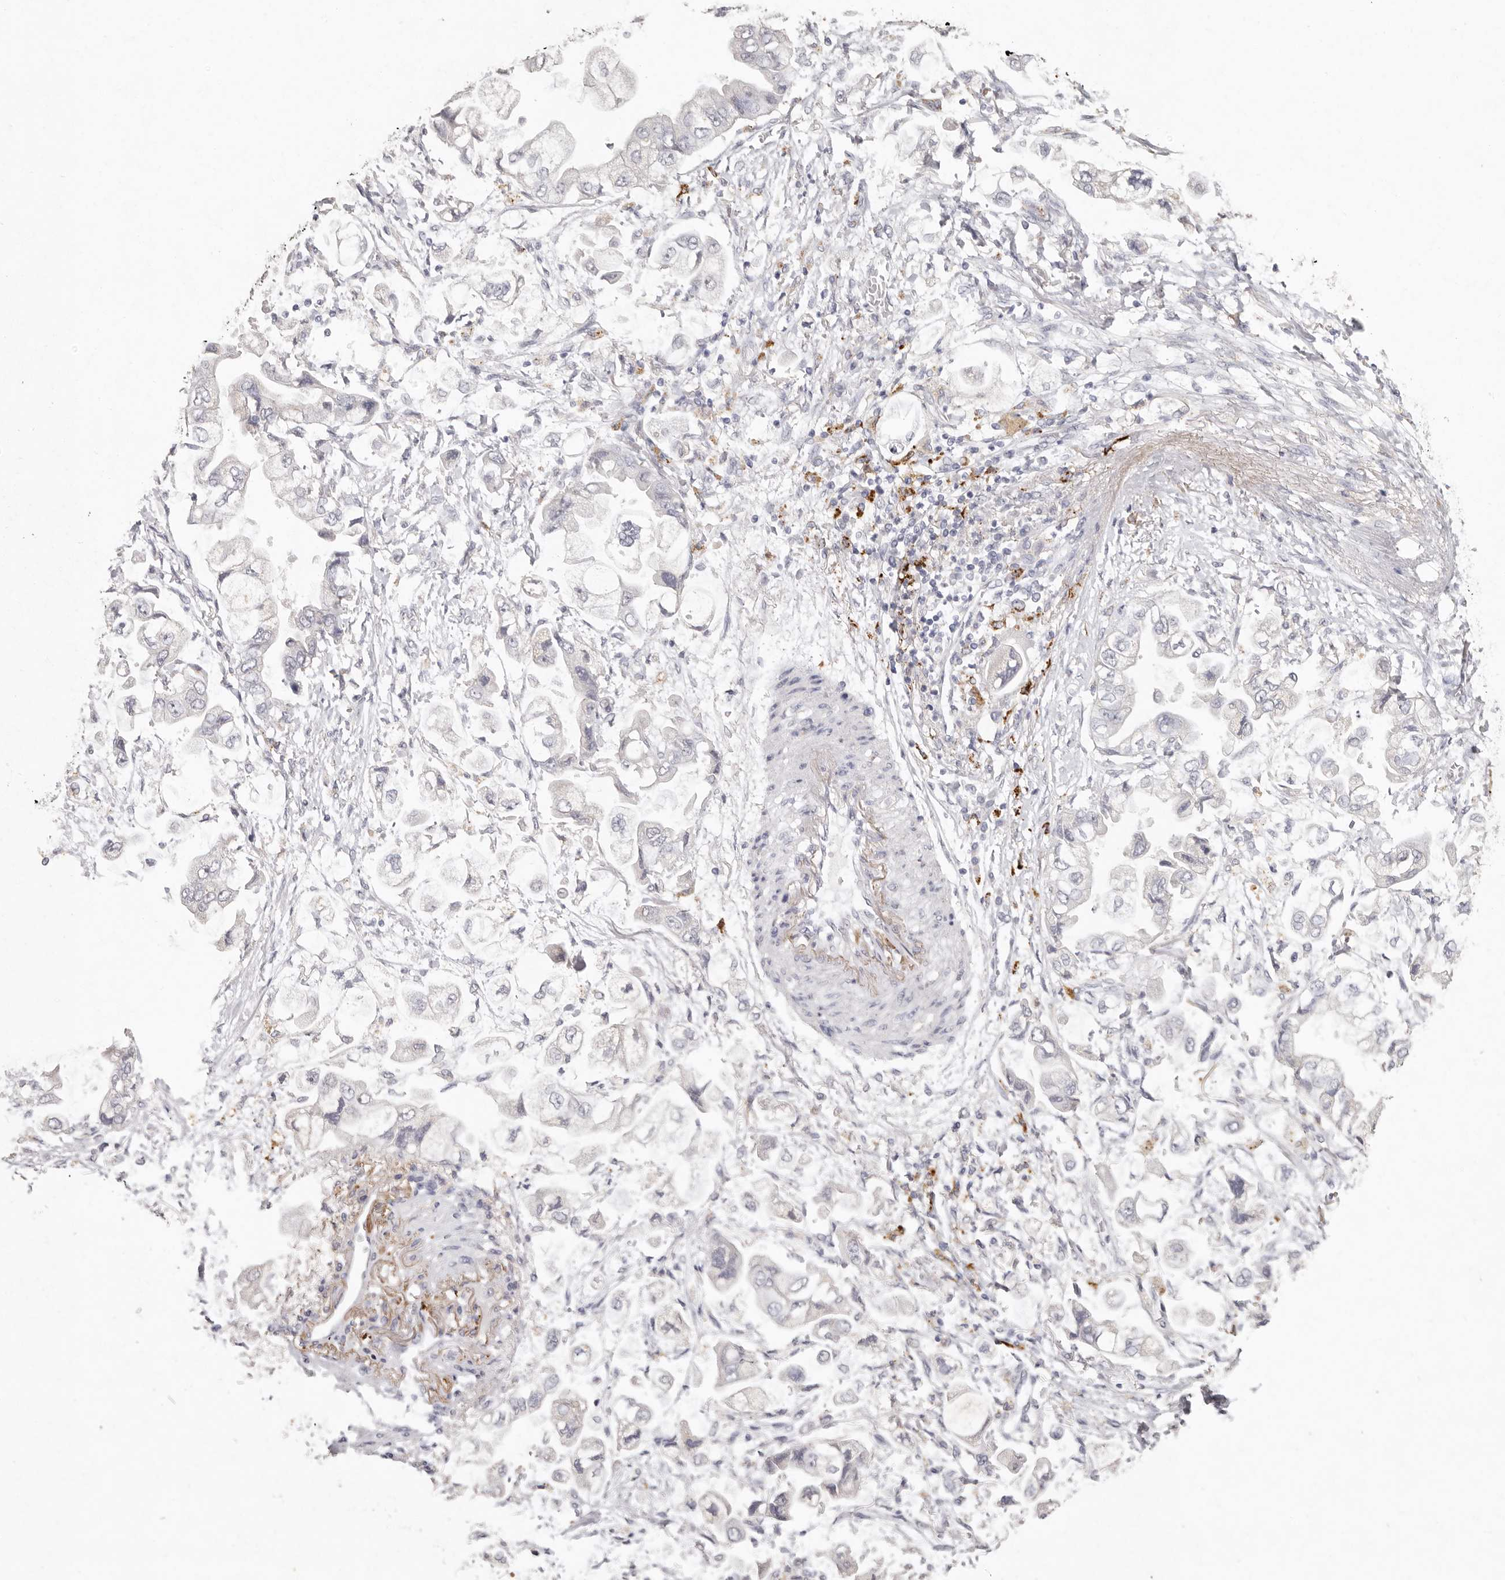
{"staining": {"intensity": "negative", "quantity": "none", "location": "none"}, "tissue": "stomach cancer", "cell_type": "Tumor cells", "image_type": "cancer", "snomed": [{"axis": "morphology", "description": "Adenocarcinoma, NOS"}, {"axis": "topography", "description": "Stomach"}], "caption": "Tumor cells show no significant protein positivity in adenocarcinoma (stomach).", "gene": "FAM185A", "patient": {"sex": "male", "age": 62}}